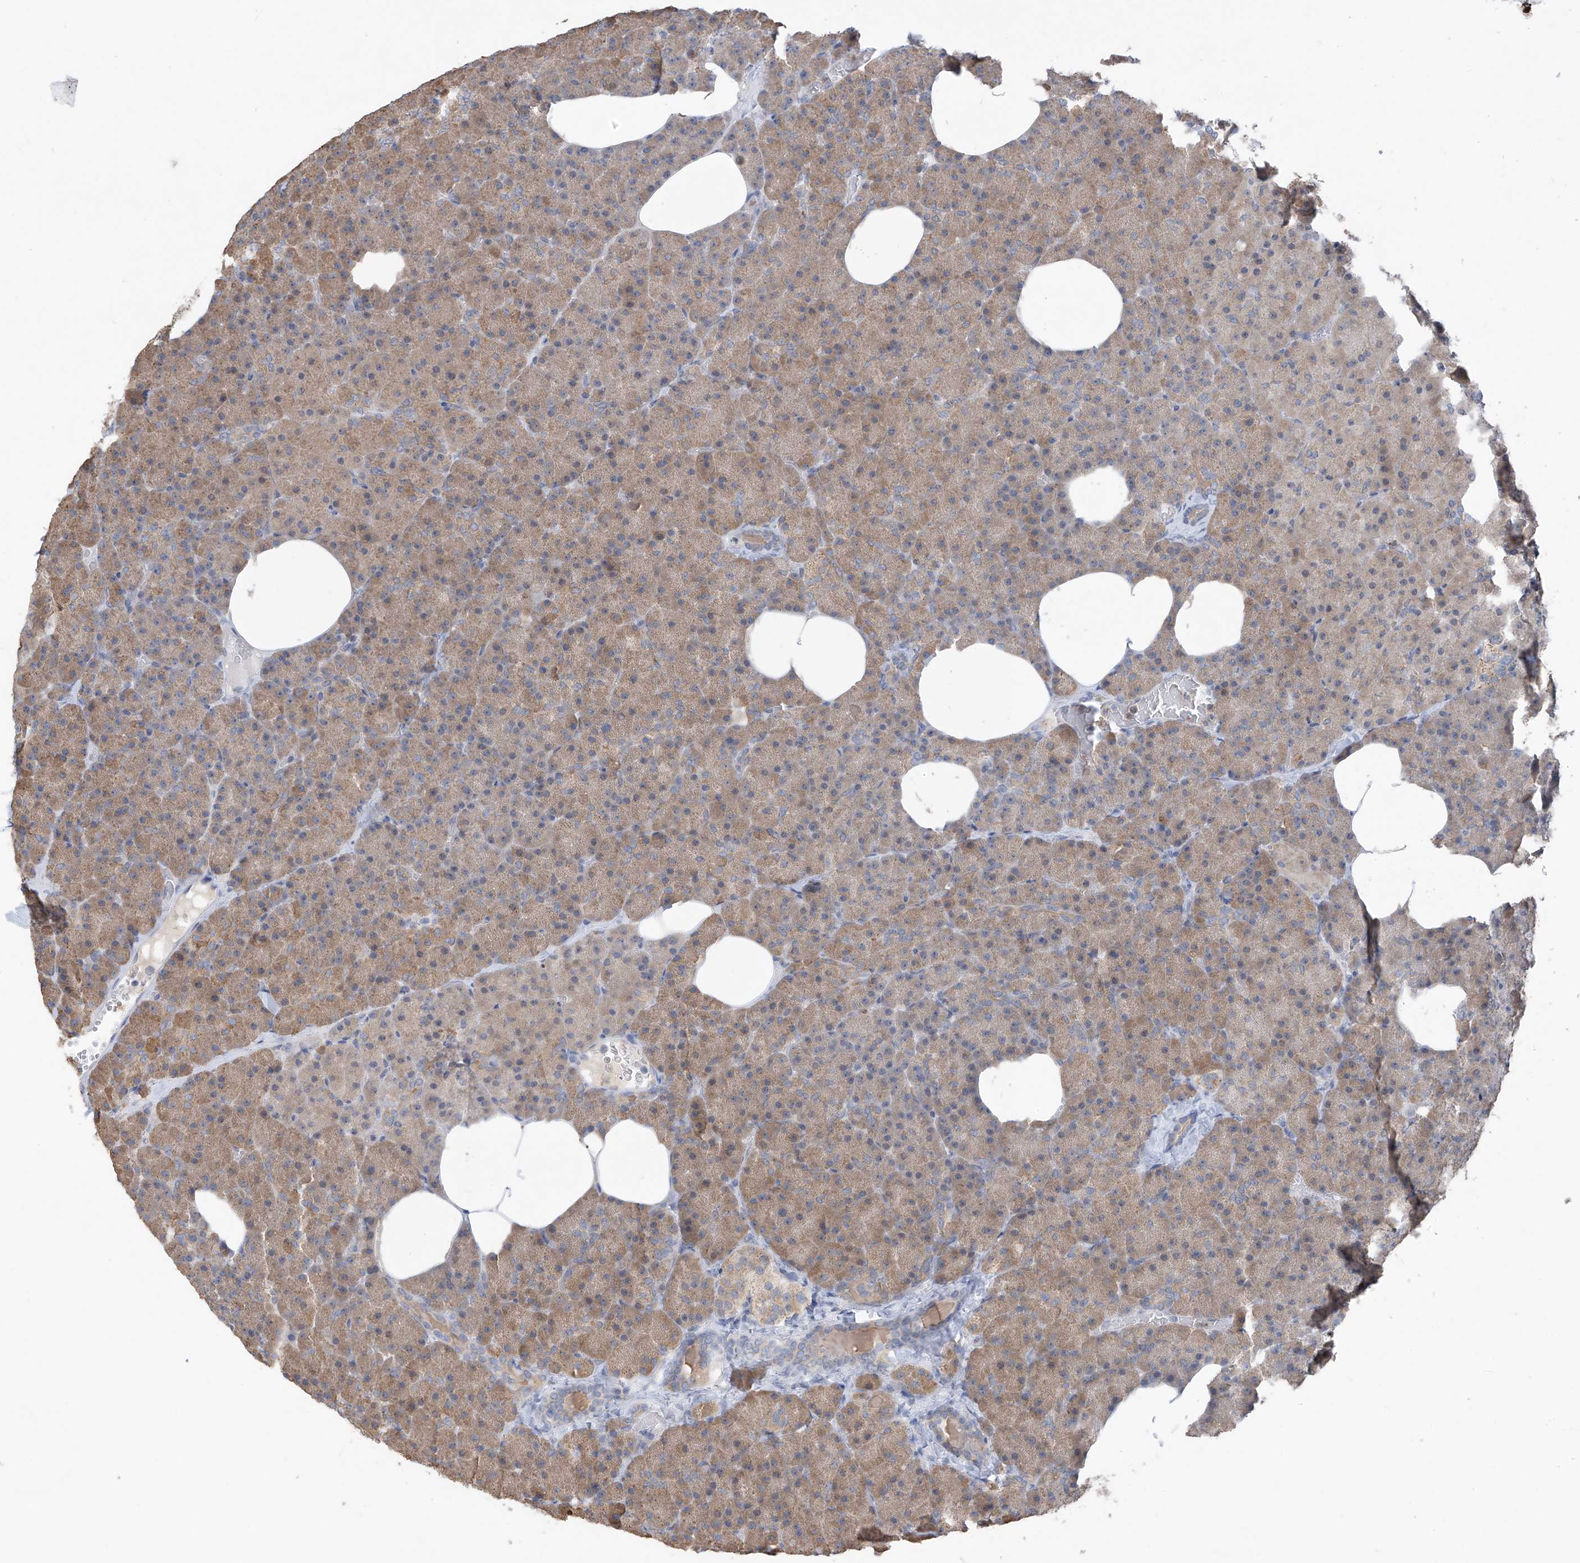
{"staining": {"intensity": "moderate", "quantity": ">75%", "location": "cytoplasmic/membranous"}, "tissue": "pancreas", "cell_type": "Exocrine glandular cells", "image_type": "normal", "snomed": [{"axis": "morphology", "description": "Normal tissue, NOS"}, {"axis": "morphology", "description": "Carcinoid, malignant, NOS"}, {"axis": "topography", "description": "Pancreas"}], "caption": "A brown stain highlights moderate cytoplasmic/membranous positivity of a protein in exocrine glandular cells of normal pancreas. The protein is shown in brown color, while the nuclei are stained blue.", "gene": "CYP4V2", "patient": {"sex": "female", "age": 35}}